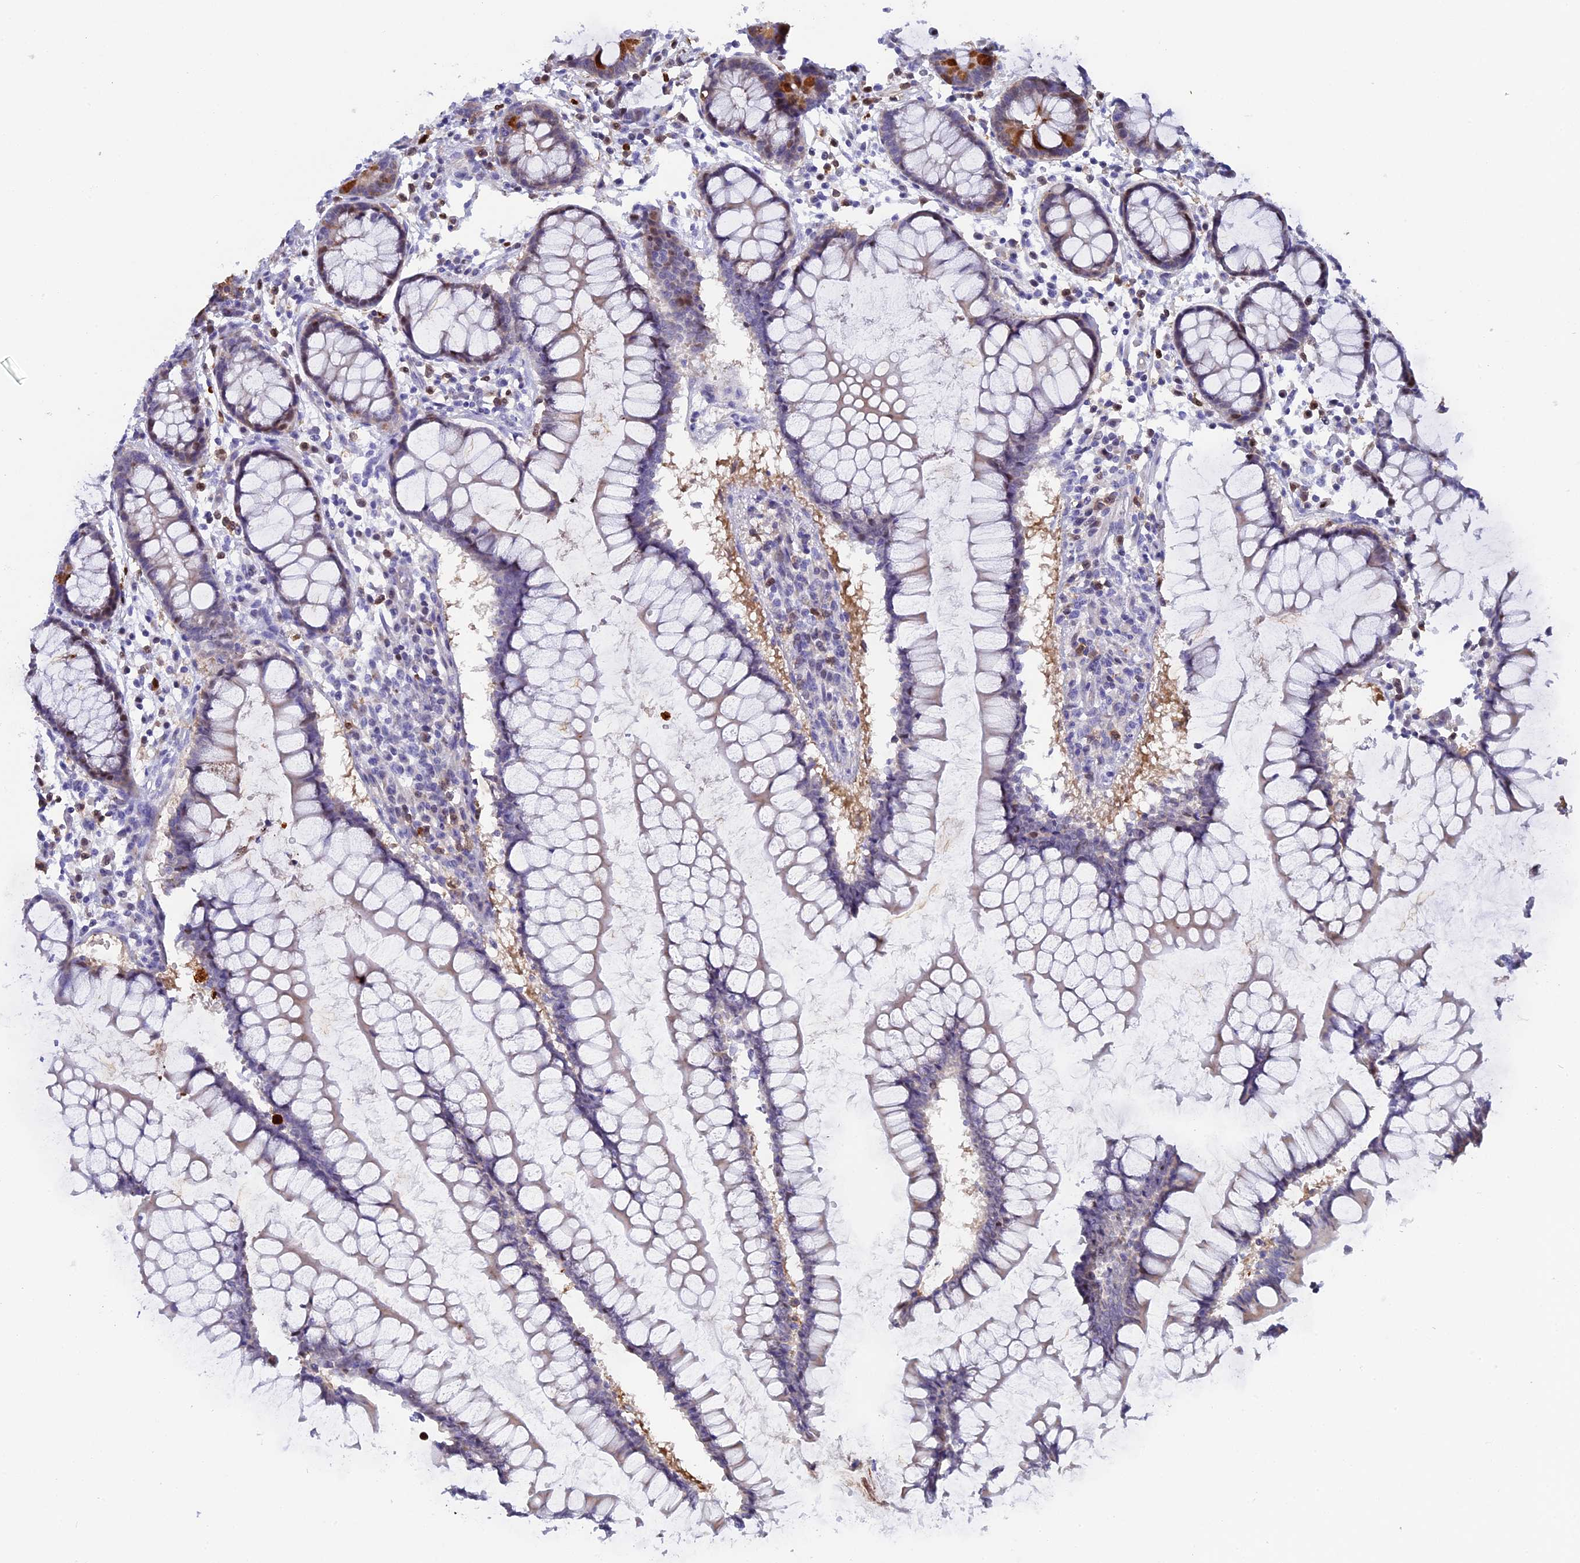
{"staining": {"intensity": "weak", "quantity": "25%-75%", "location": "cytoplasmic/membranous"}, "tissue": "colon", "cell_type": "Endothelial cells", "image_type": "normal", "snomed": [{"axis": "morphology", "description": "Normal tissue, NOS"}, {"axis": "morphology", "description": "Adenocarcinoma, NOS"}, {"axis": "topography", "description": "Colon"}], "caption": "The micrograph displays a brown stain indicating the presence of a protein in the cytoplasmic/membranous of endothelial cells in colon. The protein of interest is stained brown, and the nuclei are stained in blue (DAB (3,3'-diaminobenzidine) IHC with brightfield microscopy, high magnification).", "gene": "SLC26A1", "patient": {"sex": "female", "age": 55}}